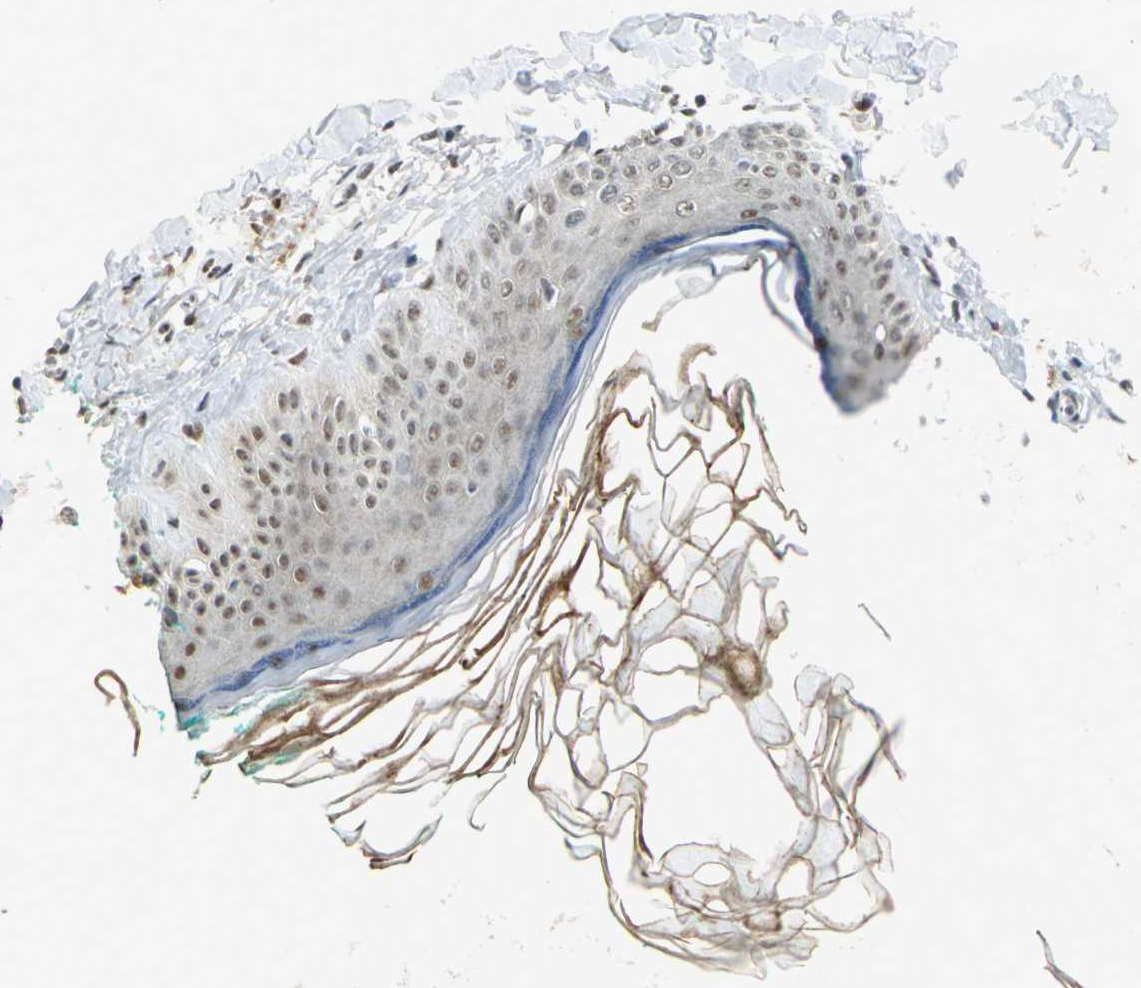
{"staining": {"intensity": "weak", "quantity": ">75%", "location": "nuclear"}, "tissue": "skin", "cell_type": "Fibroblasts", "image_type": "normal", "snomed": [{"axis": "morphology", "description": "Normal tissue, NOS"}, {"axis": "topography", "description": "Skin"}], "caption": "Skin stained with IHC demonstrates weak nuclear staining in about >75% of fibroblasts.", "gene": "MTMR10", "patient": {"sex": "male", "age": 71}}